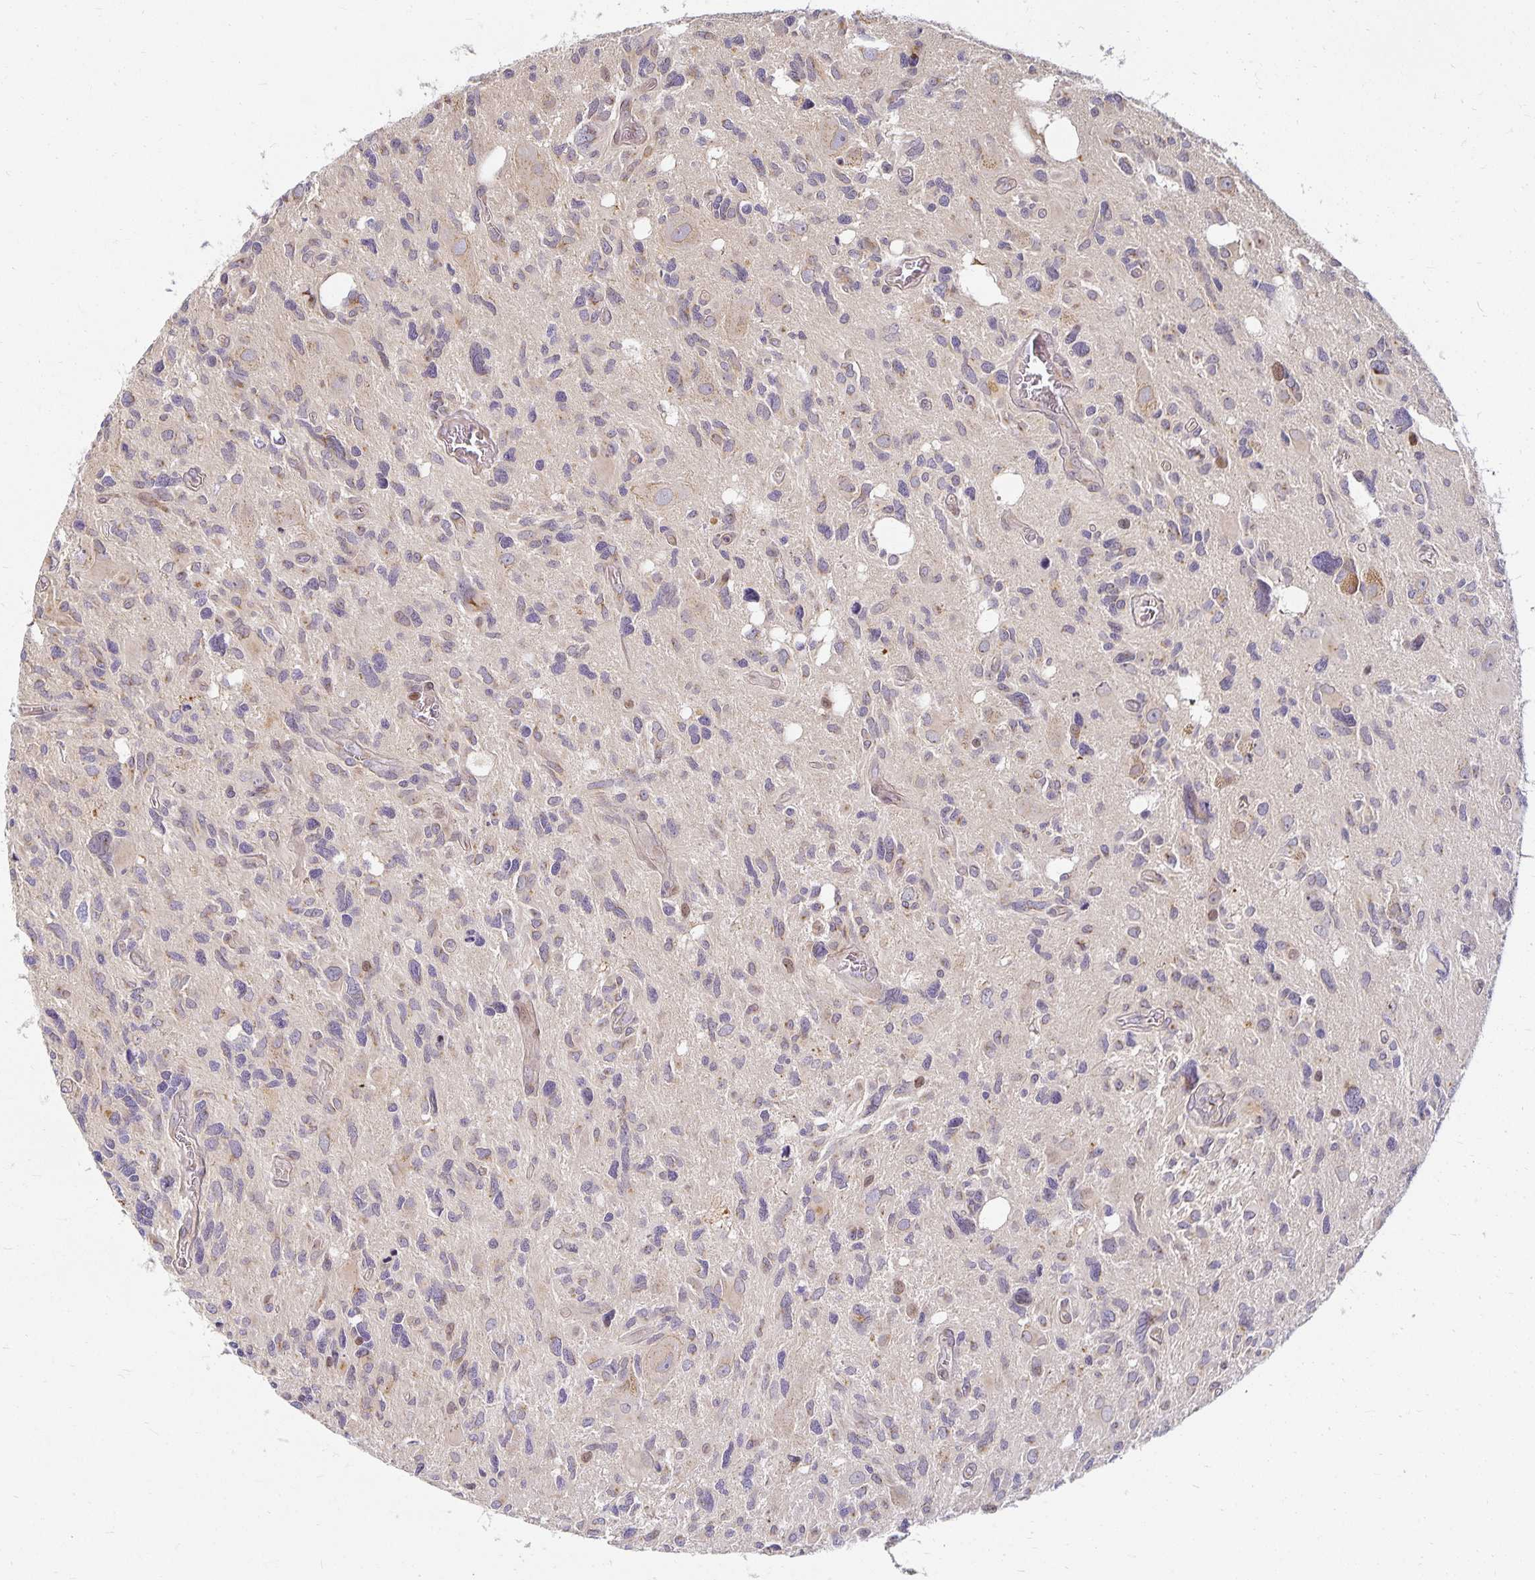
{"staining": {"intensity": "weak", "quantity": "<25%", "location": "cytoplasmic/membranous"}, "tissue": "glioma", "cell_type": "Tumor cells", "image_type": "cancer", "snomed": [{"axis": "morphology", "description": "Glioma, malignant, High grade"}, {"axis": "topography", "description": "Brain"}], "caption": "Glioma was stained to show a protein in brown. There is no significant expression in tumor cells.", "gene": "EHF", "patient": {"sex": "male", "age": 49}}